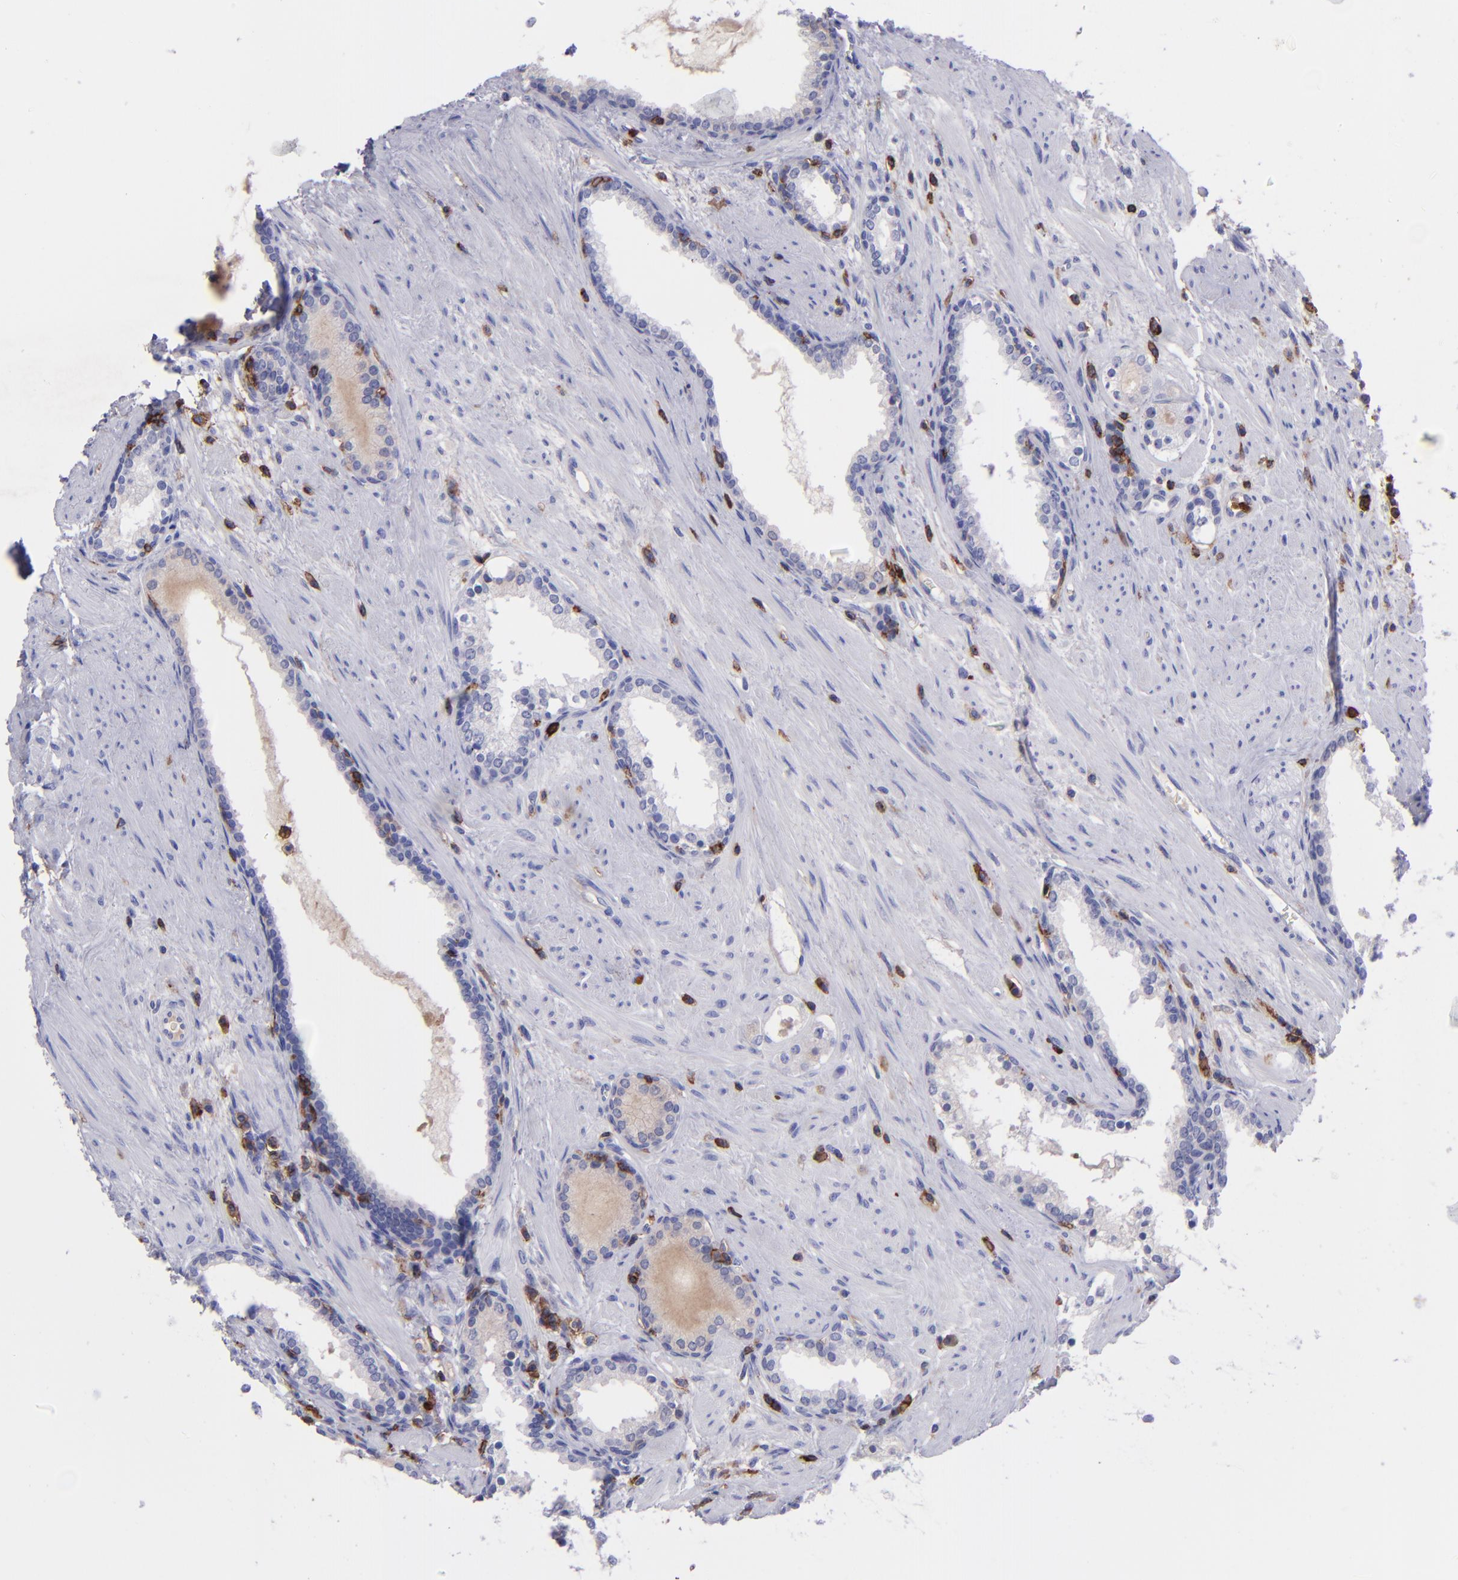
{"staining": {"intensity": "negative", "quantity": "none", "location": "none"}, "tissue": "prostate cancer", "cell_type": "Tumor cells", "image_type": "cancer", "snomed": [{"axis": "morphology", "description": "Adenocarcinoma, Medium grade"}, {"axis": "topography", "description": "Prostate"}], "caption": "High power microscopy photomicrograph of an immunohistochemistry (IHC) micrograph of prostate cancer (adenocarcinoma (medium-grade)), revealing no significant staining in tumor cells.", "gene": "ICAM3", "patient": {"sex": "male", "age": 73}}